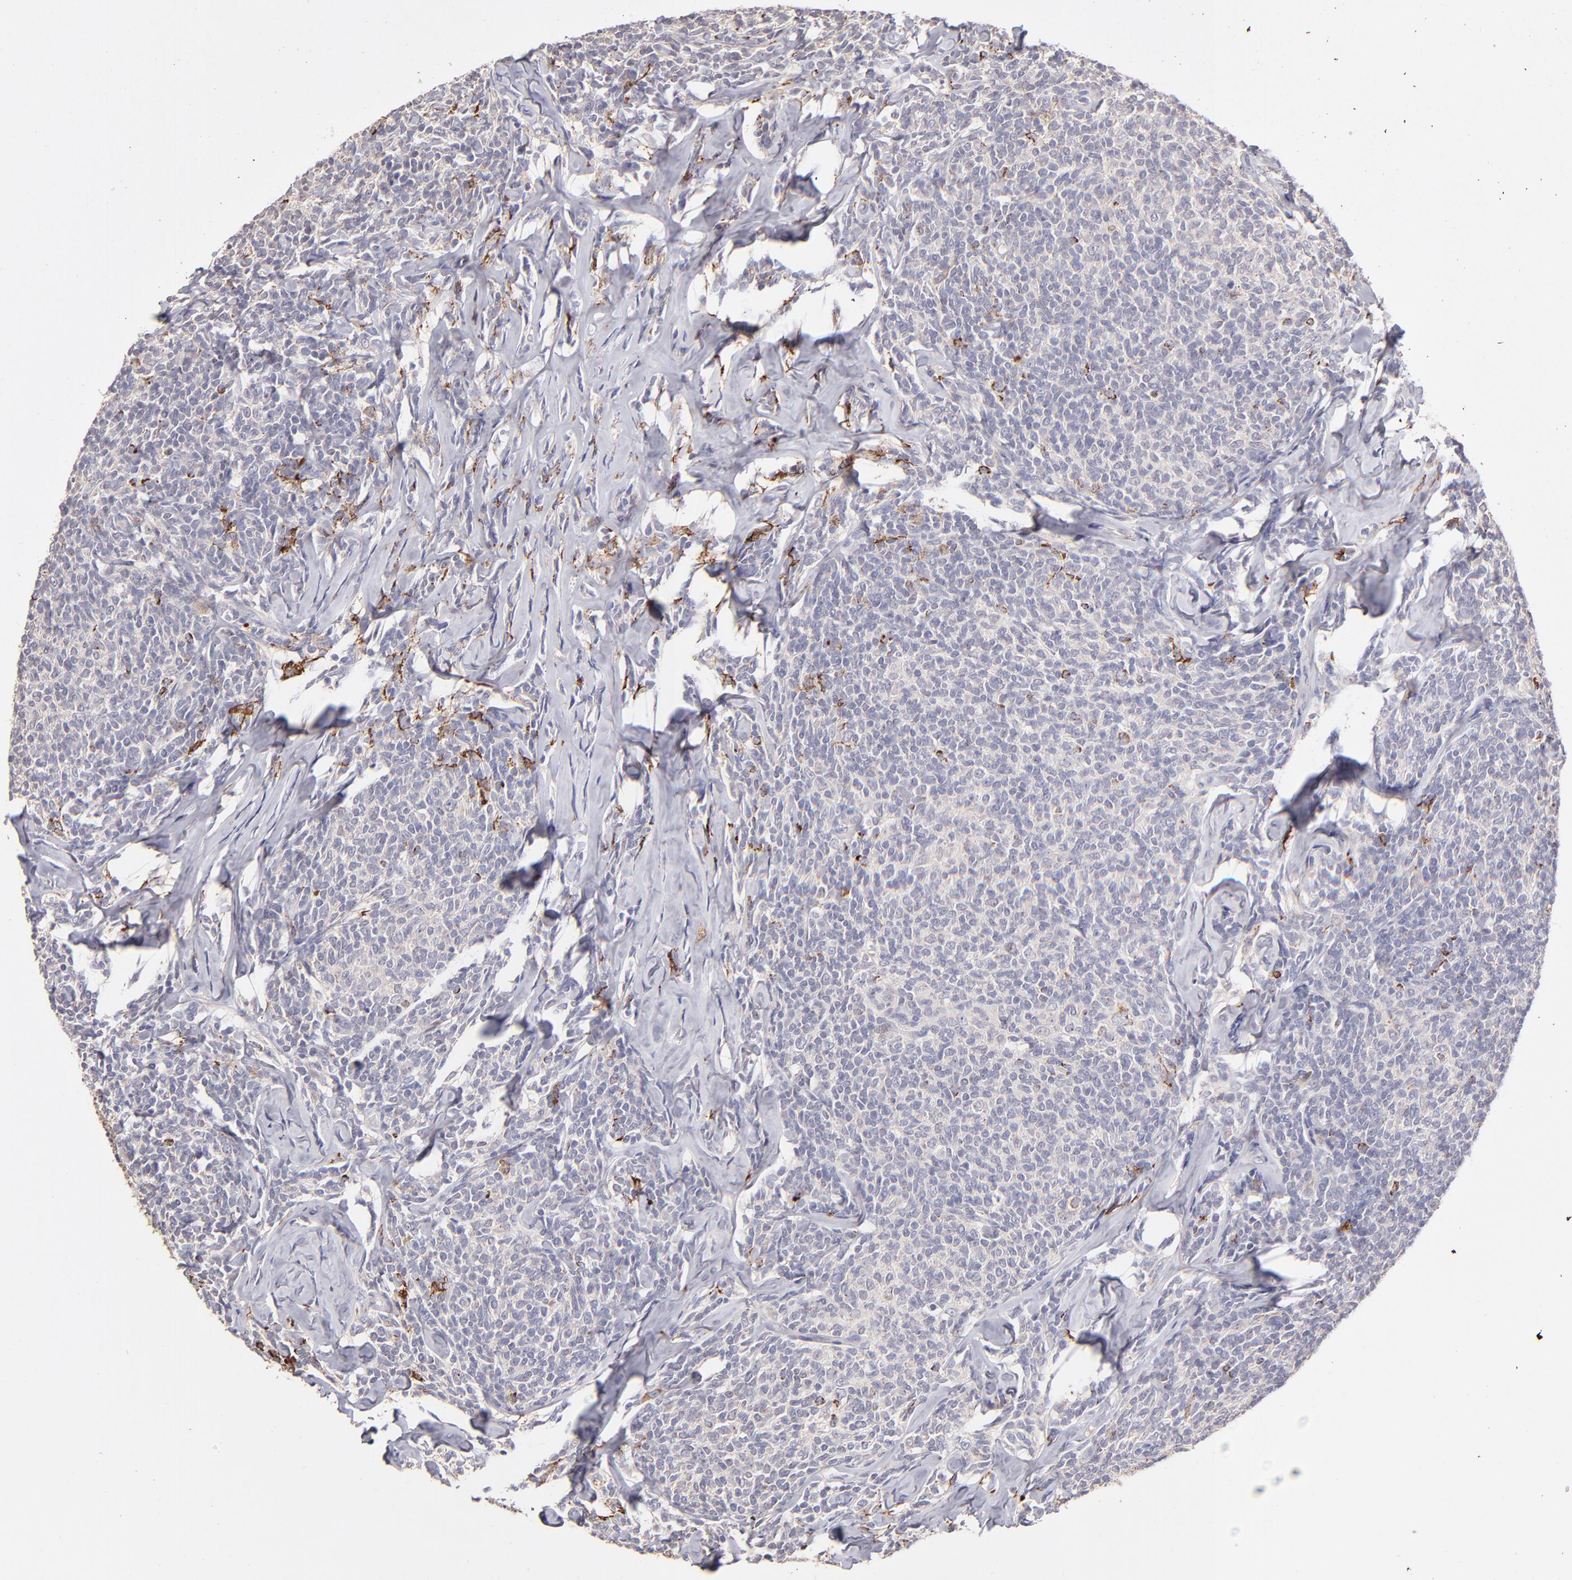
{"staining": {"intensity": "moderate", "quantity": "<25%", "location": "cytoplasmic/membranous"}, "tissue": "lymphoma", "cell_type": "Tumor cells", "image_type": "cancer", "snomed": [{"axis": "morphology", "description": "Malignant lymphoma, non-Hodgkin's type, Low grade"}, {"axis": "topography", "description": "Lymph node"}], "caption": "Lymphoma tissue displays moderate cytoplasmic/membranous expression in approximately <25% of tumor cells", "gene": "GLDC", "patient": {"sex": "female", "age": 56}}